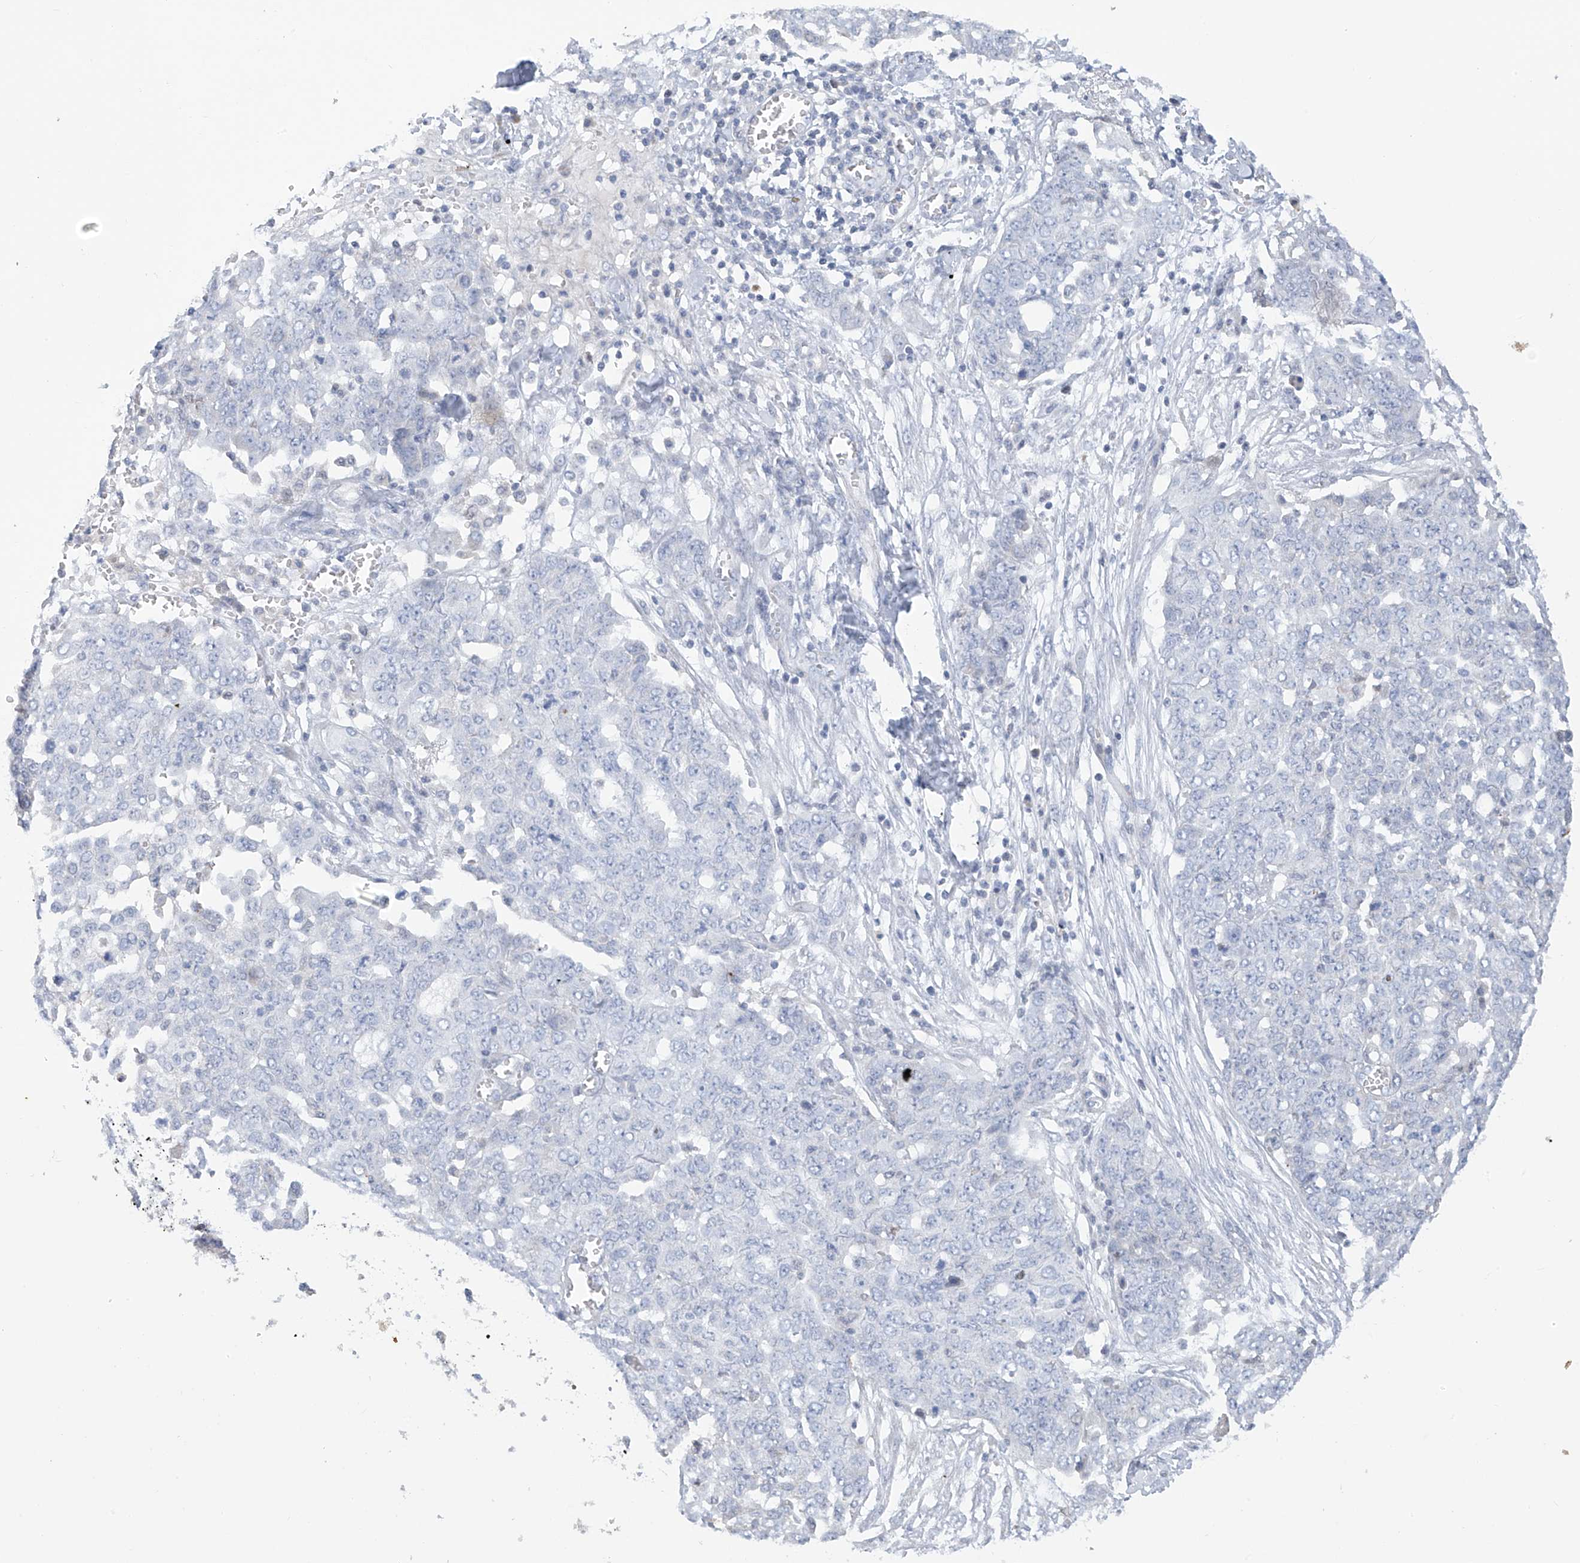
{"staining": {"intensity": "negative", "quantity": "none", "location": "none"}, "tissue": "ovarian cancer", "cell_type": "Tumor cells", "image_type": "cancer", "snomed": [{"axis": "morphology", "description": "Cystadenocarcinoma, serous, NOS"}, {"axis": "topography", "description": "Soft tissue"}, {"axis": "topography", "description": "Ovary"}], "caption": "Immunohistochemical staining of ovarian cancer displays no significant staining in tumor cells. (Brightfield microscopy of DAB immunohistochemistry at high magnification).", "gene": "SLCO4A1", "patient": {"sex": "female", "age": 57}}